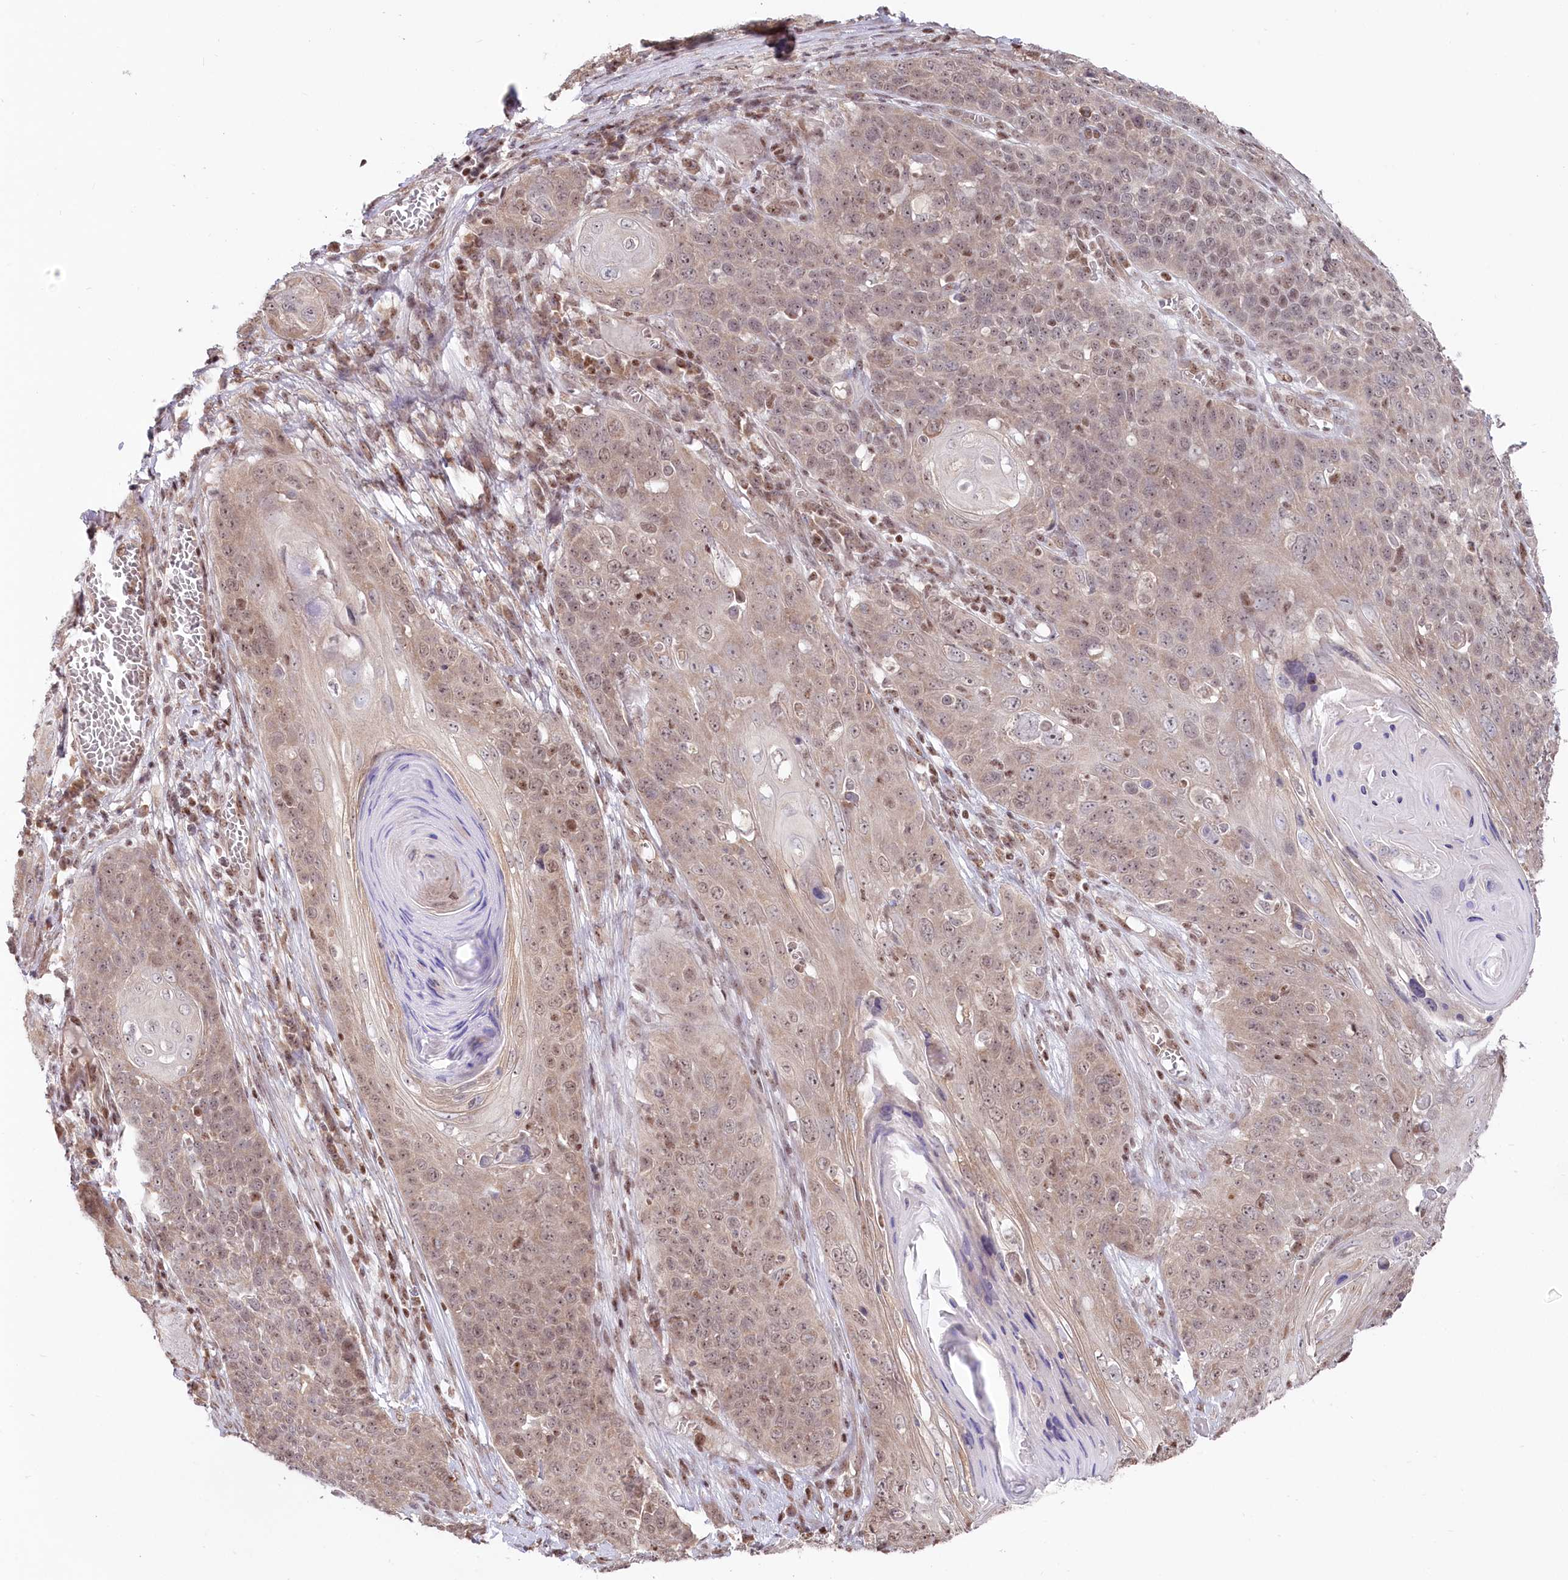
{"staining": {"intensity": "weak", "quantity": "25%-75%", "location": "nuclear"}, "tissue": "skin cancer", "cell_type": "Tumor cells", "image_type": "cancer", "snomed": [{"axis": "morphology", "description": "Squamous cell carcinoma, NOS"}, {"axis": "topography", "description": "Skin"}], "caption": "An image showing weak nuclear positivity in approximately 25%-75% of tumor cells in skin squamous cell carcinoma, as visualized by brown immunohistochemical staining.", "gene": "CGGBP1", "patient": {"sex": "male", "age": 55}}